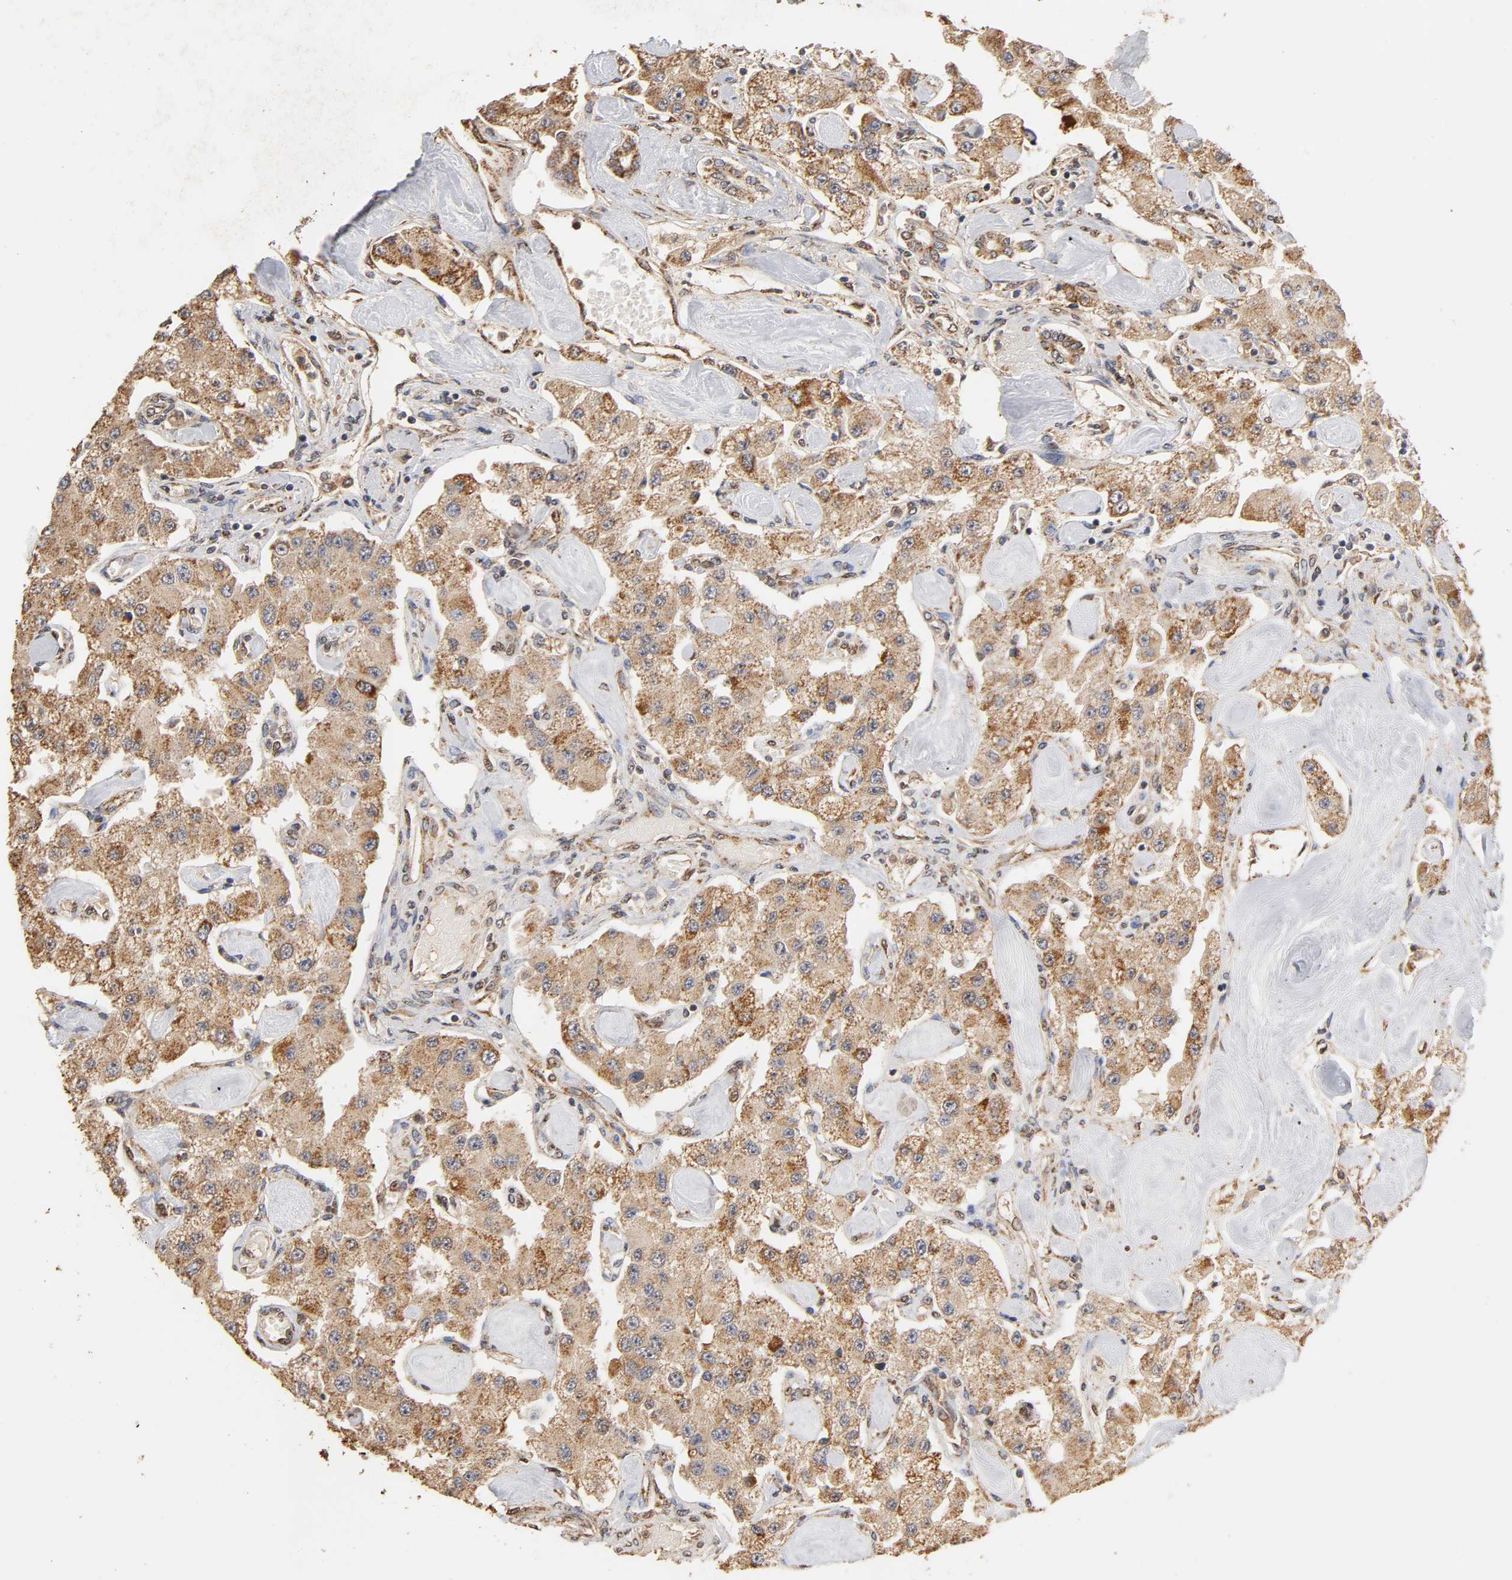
{"staining": {"intensity": "strong", "quantity": ">75%", "location": "cytoplasmic/membranous"}, "tissue": "carcinoid", "cell_type": "Tumor cells", "image_type": "cancer", "snomed": [{"axis": "morphology", "description": "Carcinoid, malignant, NOS"}, {"axis": "topography", "description": "Pancreas"}], "caption": "The micrograph demonstrates staining of carcinoid (malignant), revealing strong cytoplasmic/membranous protein positivity (brown color) within tumor cells.", "gene": "PKN1", "patient": {"sex": "male", "age": 41}}